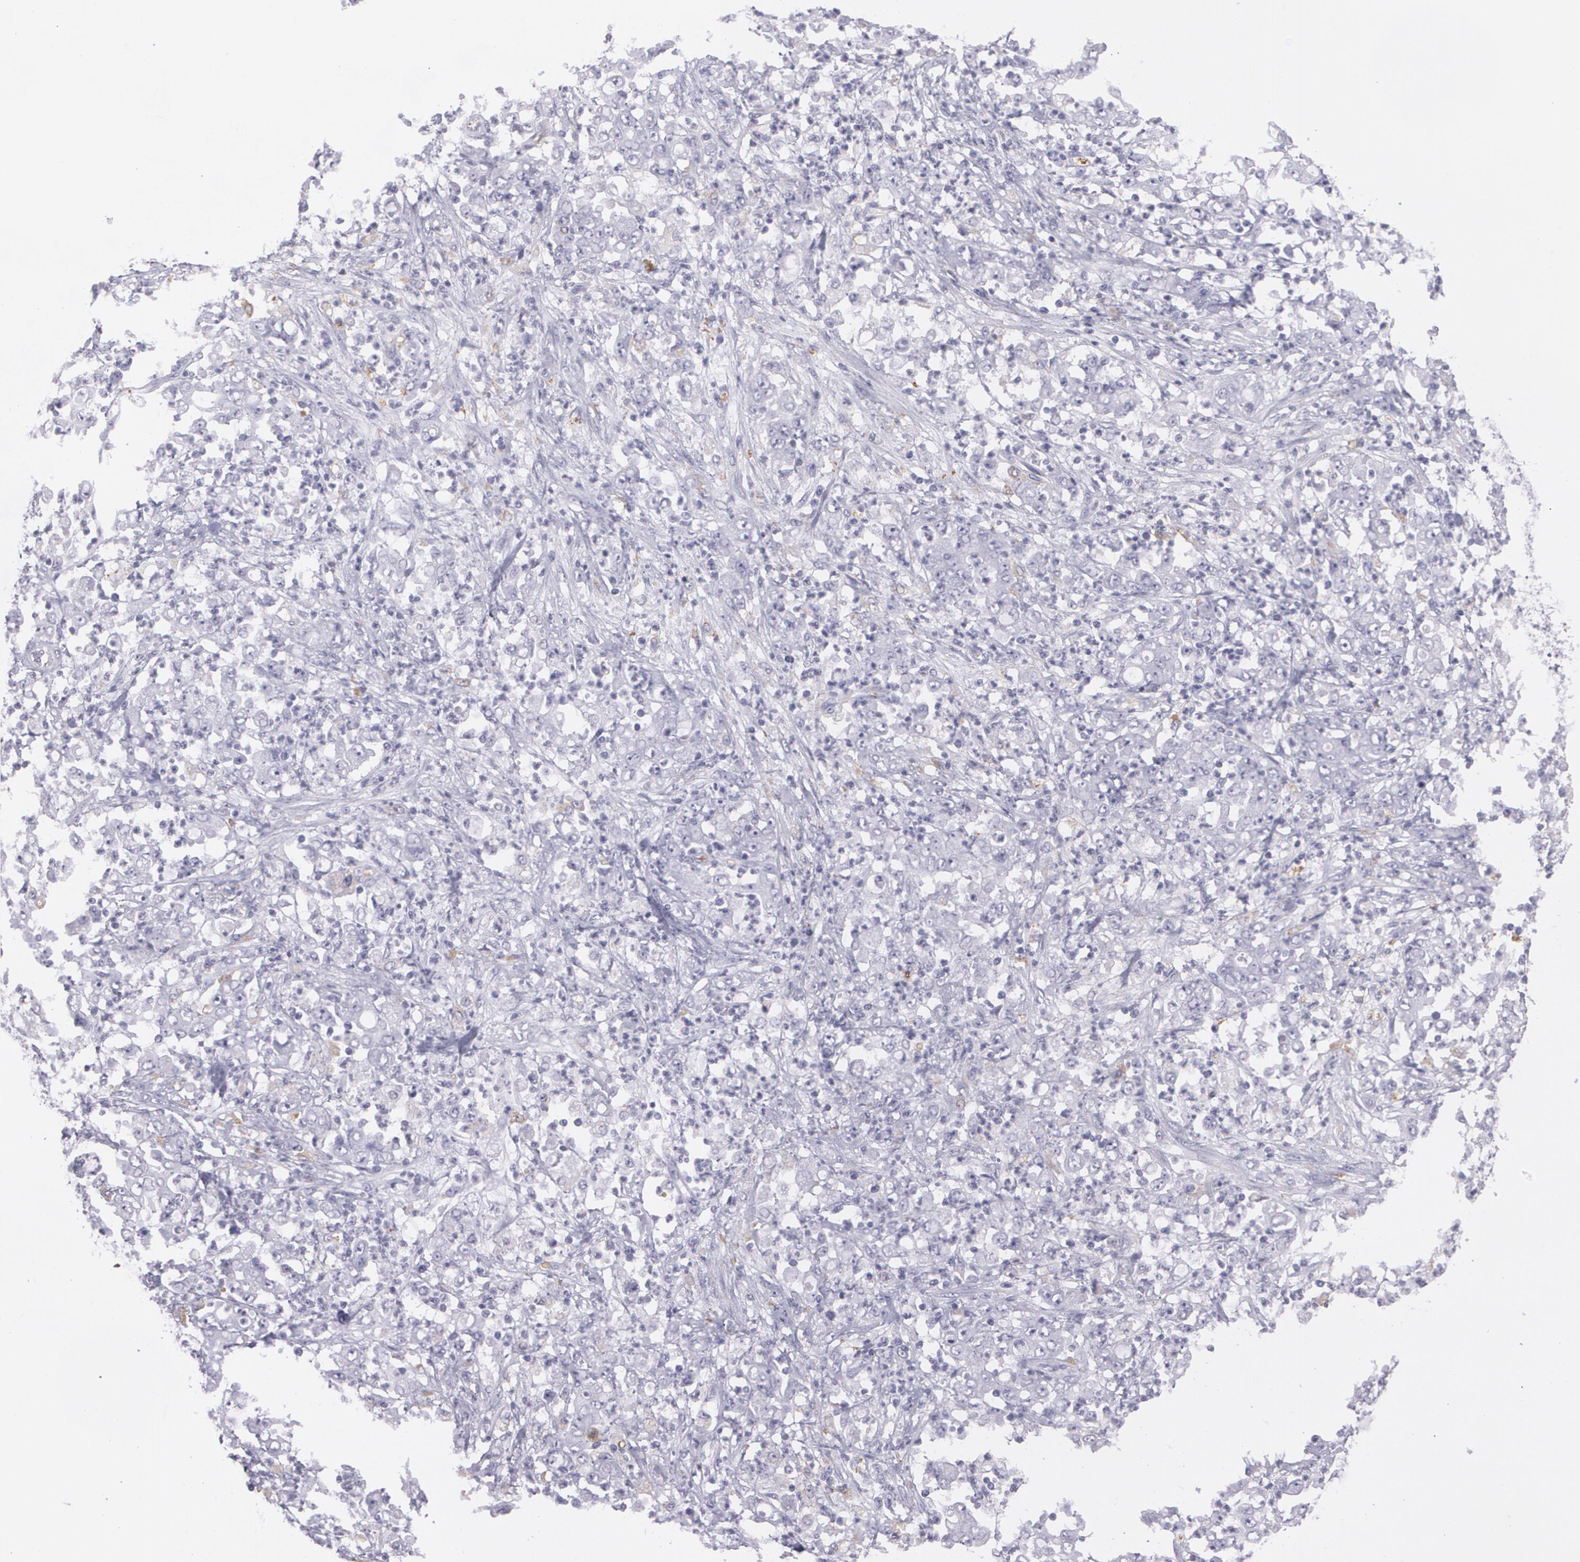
{"staining": {"intensity": "negative", "quantity": "none", "location": "none"}, "tissue": "stomach cancer", "cell_type": "Tumor cells", "image_type": "cancer", "snomed": [{"axis": "morphology", "description": "Adenocarcinoma, NOS"}, {"axis": "topography", "description": "Stomach, lower"}], "caption": "High power microscopy image of an immunohistochemistry (IHC) histopathology image of stomach cancer, revealing no significant positivity in tumor cells. (DAB (3,3'-diaminobenzidine) immunohistochemistry visualized using brightfield microscopy, high magnification).", "gene": "ACE", "patient": {"sex": "female", "age": 71}}